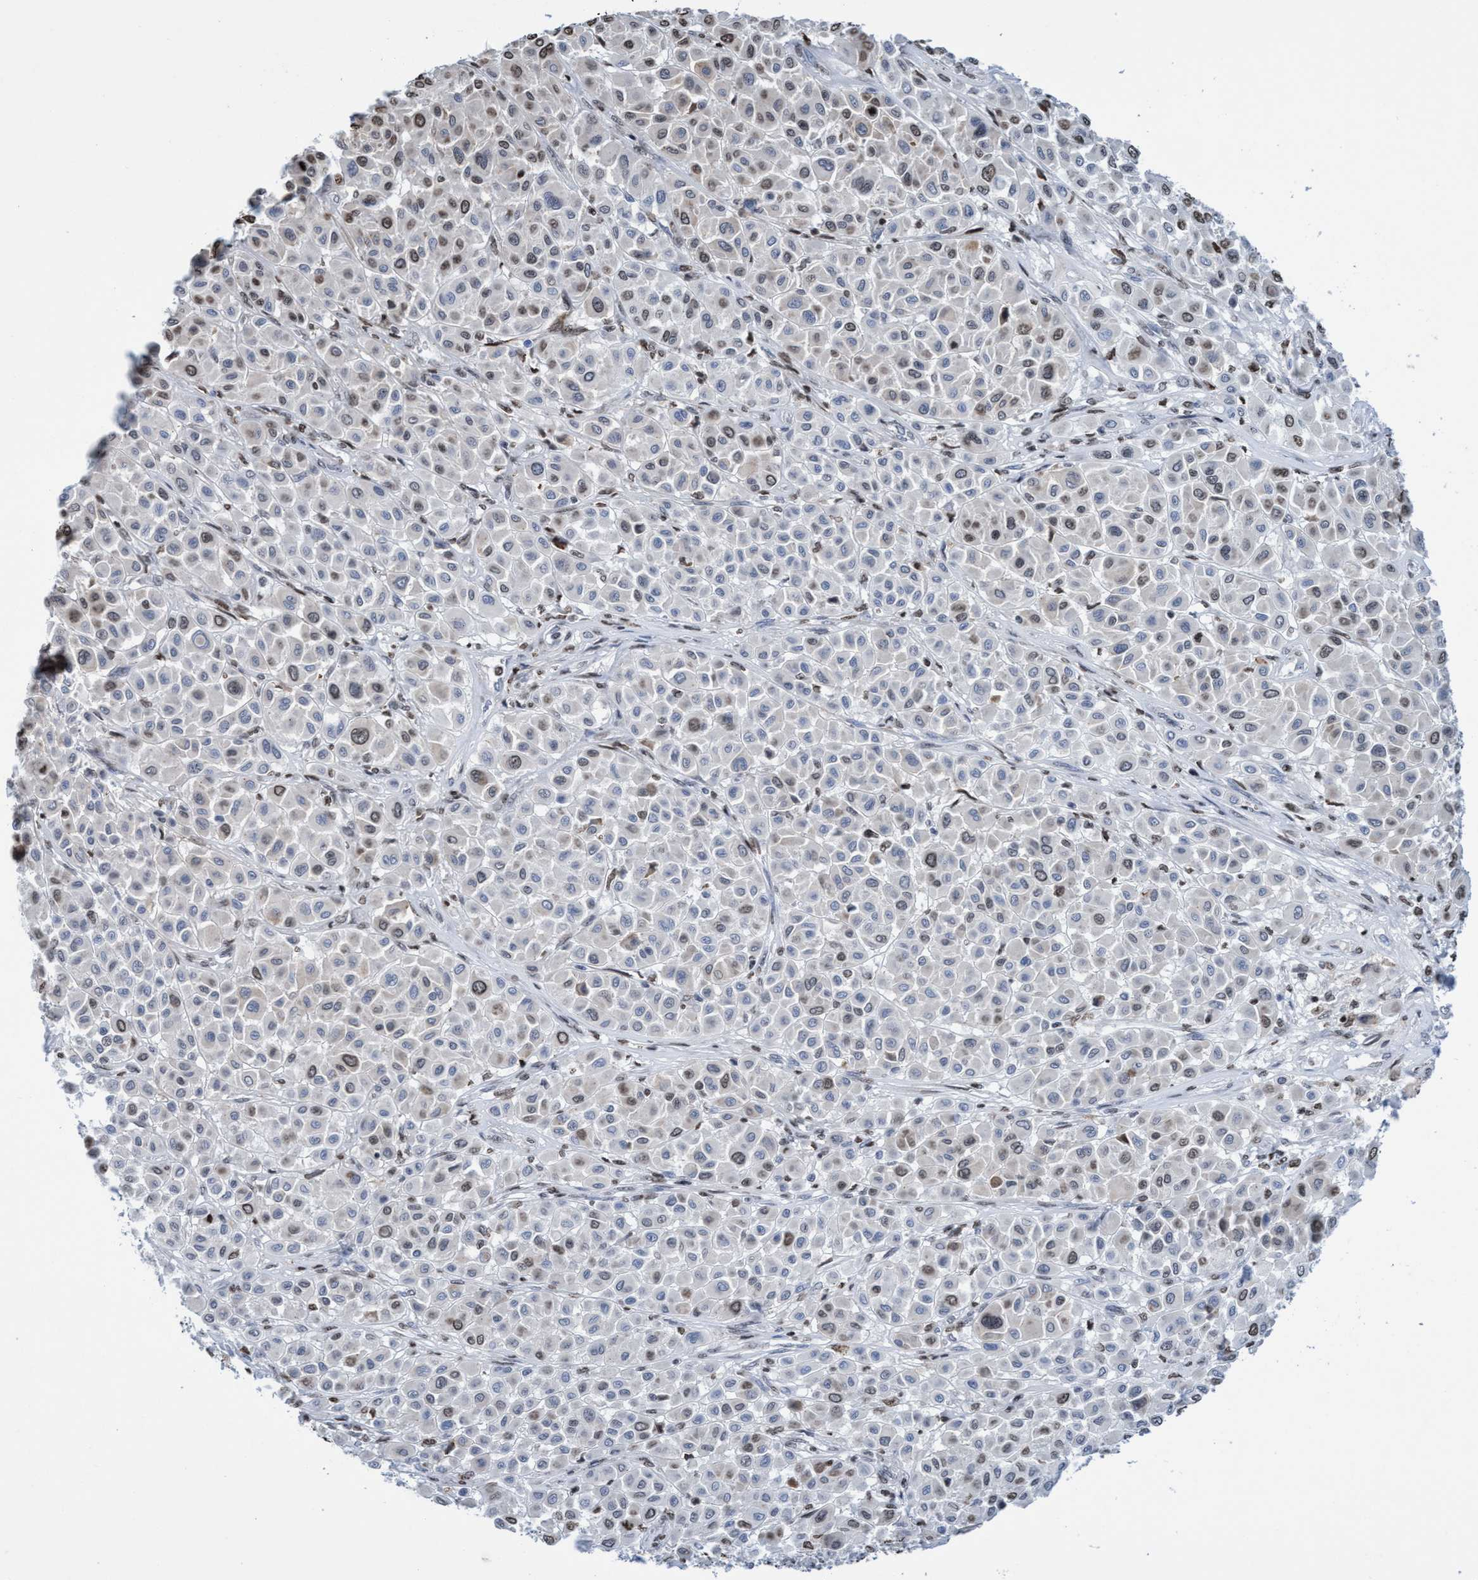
{"staining": {"intensity": "moderate", "quantity": "25%-75%", "location": "nuclear"}, "tissue": "melanoma", "cell_type": "Tumor cells", "image_type": "cancer", "snomed": [{"axis": "morphology", "description": "Malignant melanoma, Metastatic site"}, {"axis": "topography", "description": "Soft tissue"}], "caption": "Tumor cells demonstrate moderate nuclear staining in approximately 25%-75% of cells in melanoma.", "gene": "CBX2", "patient": {"sex": "male", "age": 41}}